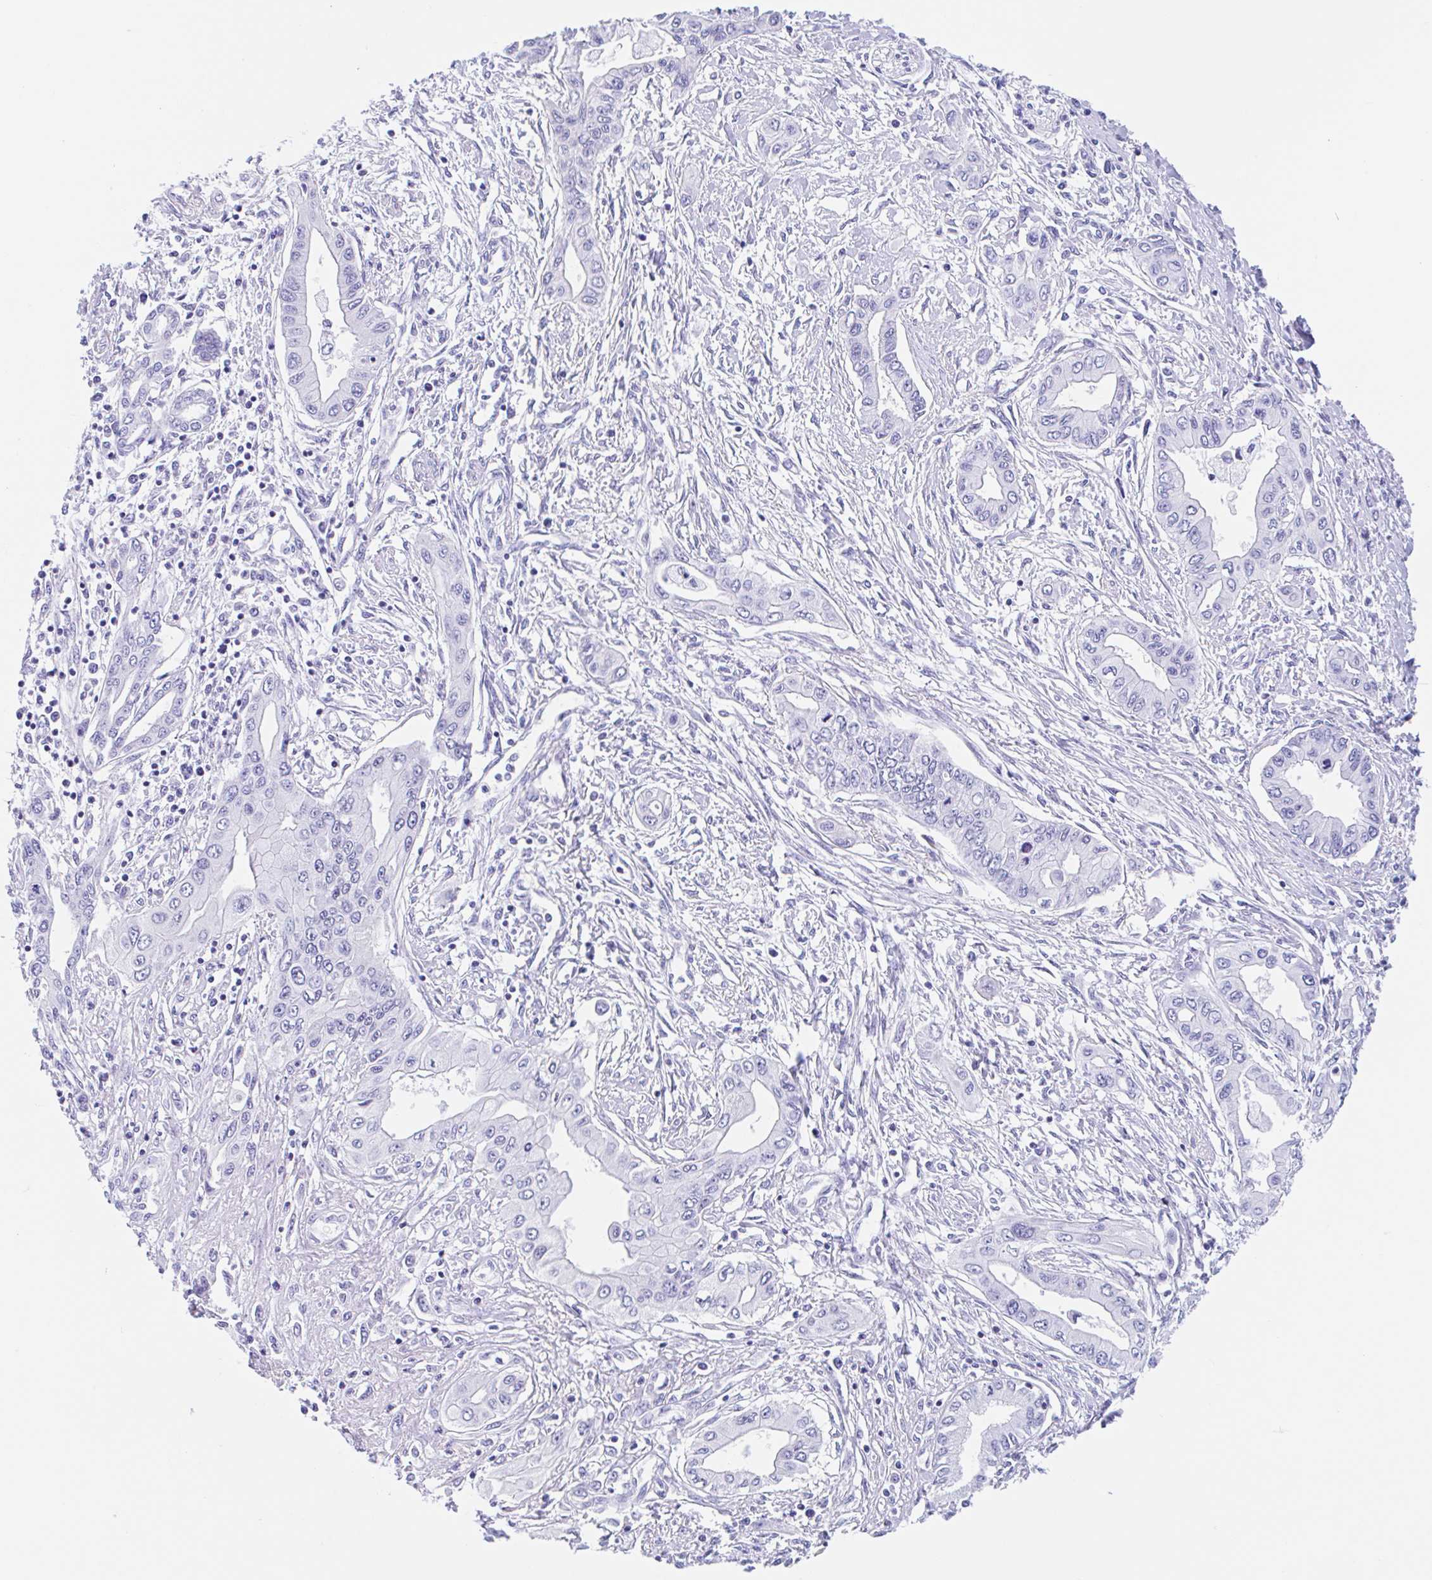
{"staining": {"intensity": "negative", "quantity": "none", "location": "none"}, "tissue": "pancreatic cancer", "cell_type": "Tumor cells", "image_type": "cancer", "snomed": [{"axis": "morphology", "description": "Adenocarcinoma, NOS"}, {"axis": "topography", "description": "Pancreas"}], "caption": "Immunohistochemistry (IHC) histopathology image of neoplastic tissue: pancreatic cancer stained with DAB (3,3'-diaminobenzidine) displays no significant protein staining in tumor cells.", "gene": "ANKRD9", "patient": {"sex": "female", "age": 62}}